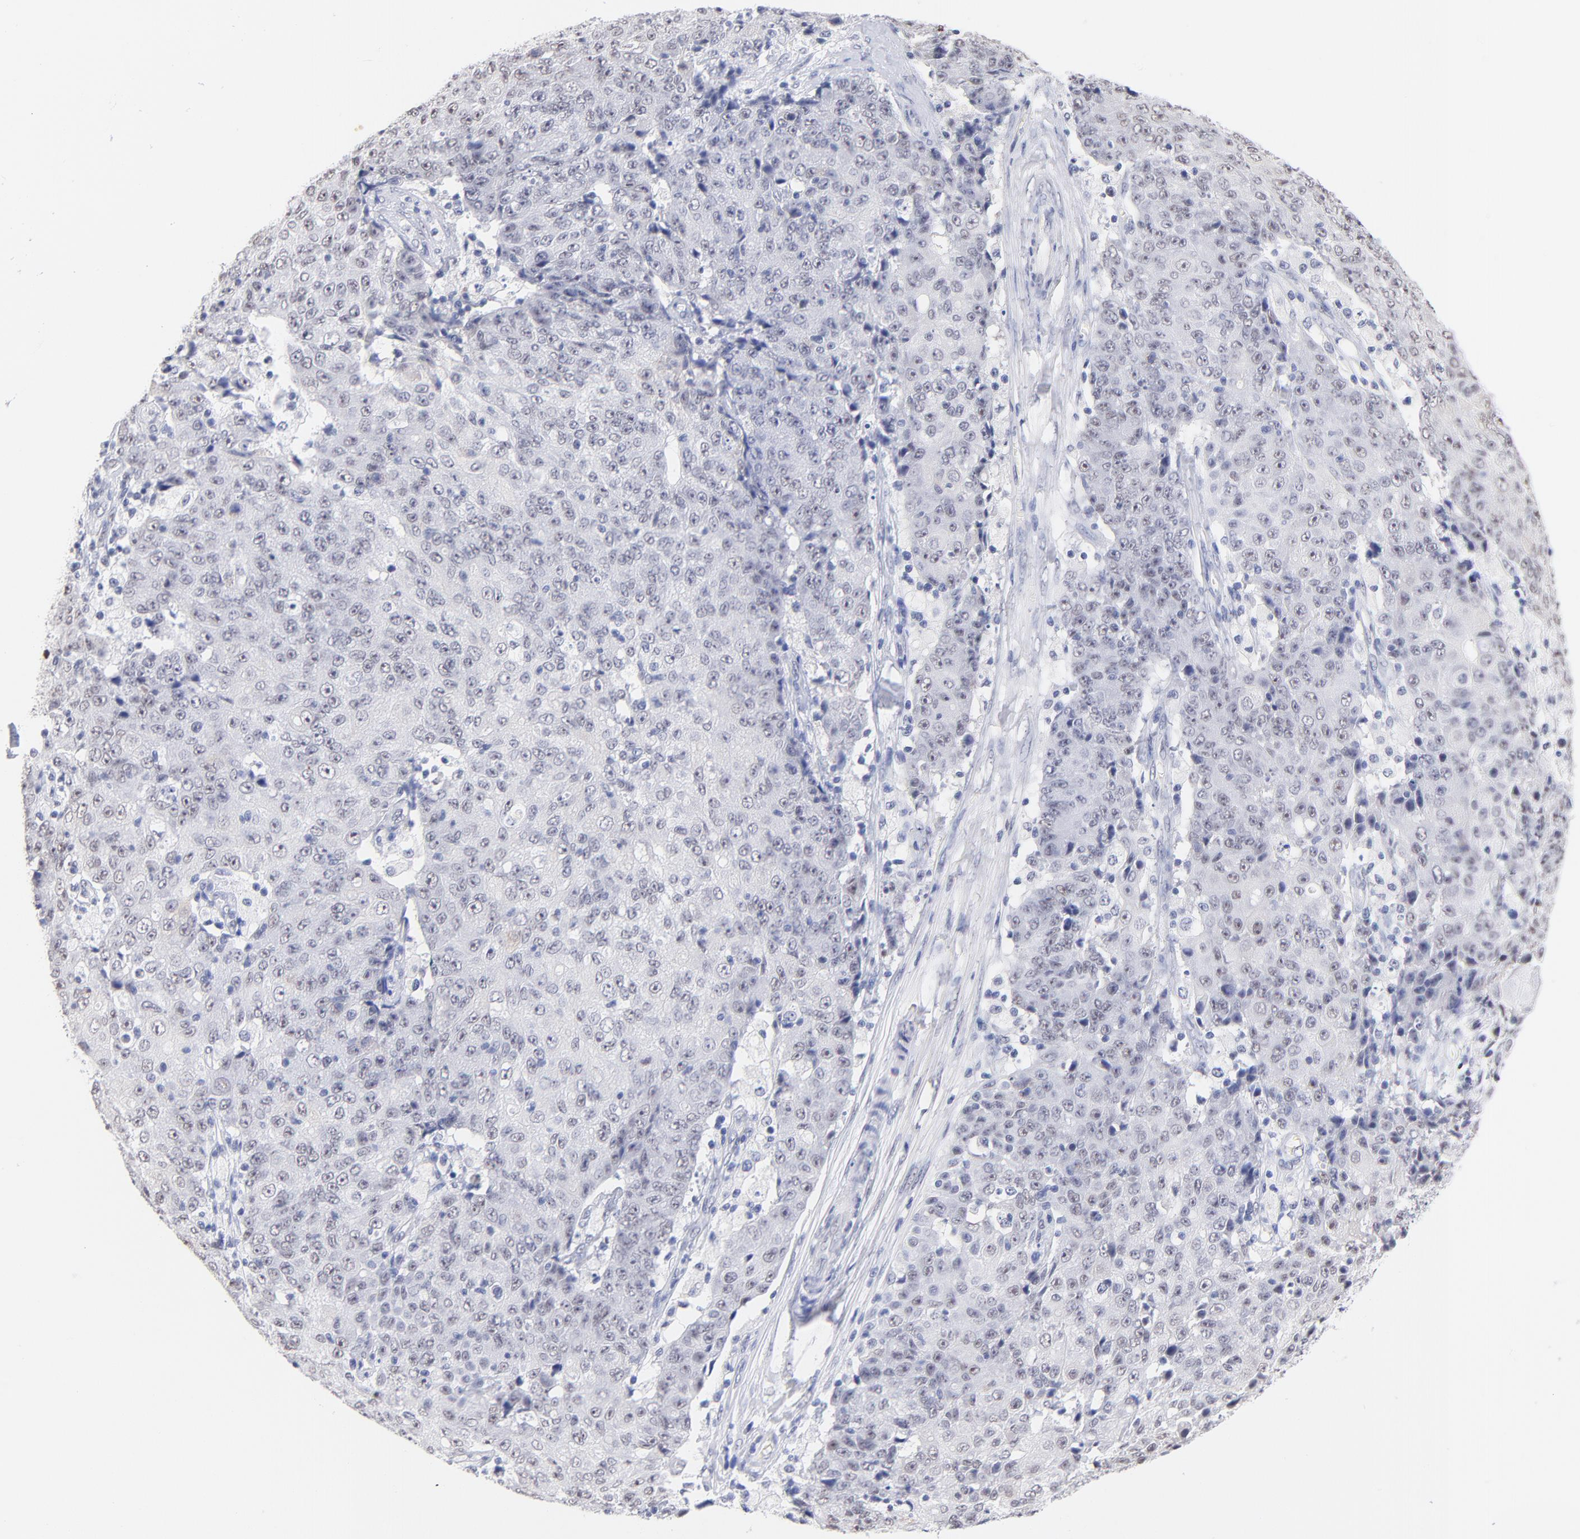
{"staining": {"intensity": "negative", "quantity": "none", "location": "none"}, "tissue": "ovarian cancer", "cell_type": "Tumor cells", "image_type": "cancer", "snomed": [{"axis": "morphology", "description": "Carcinoma, endometroid"}, {"axis": "topography", "description": "Ovary"}], "caption": "Immunohistochemistry of ovarian cancer (endometroid carcinoma) reveals no positivity in tumor cells. Brightfield microscopy of immunohistochemistry (IHC) stained with DAB (brown) and hematoxylin (blue), captured at high magnification.", "gene": "ZNF74", "patient": {"sex": "female", "age": 42}}